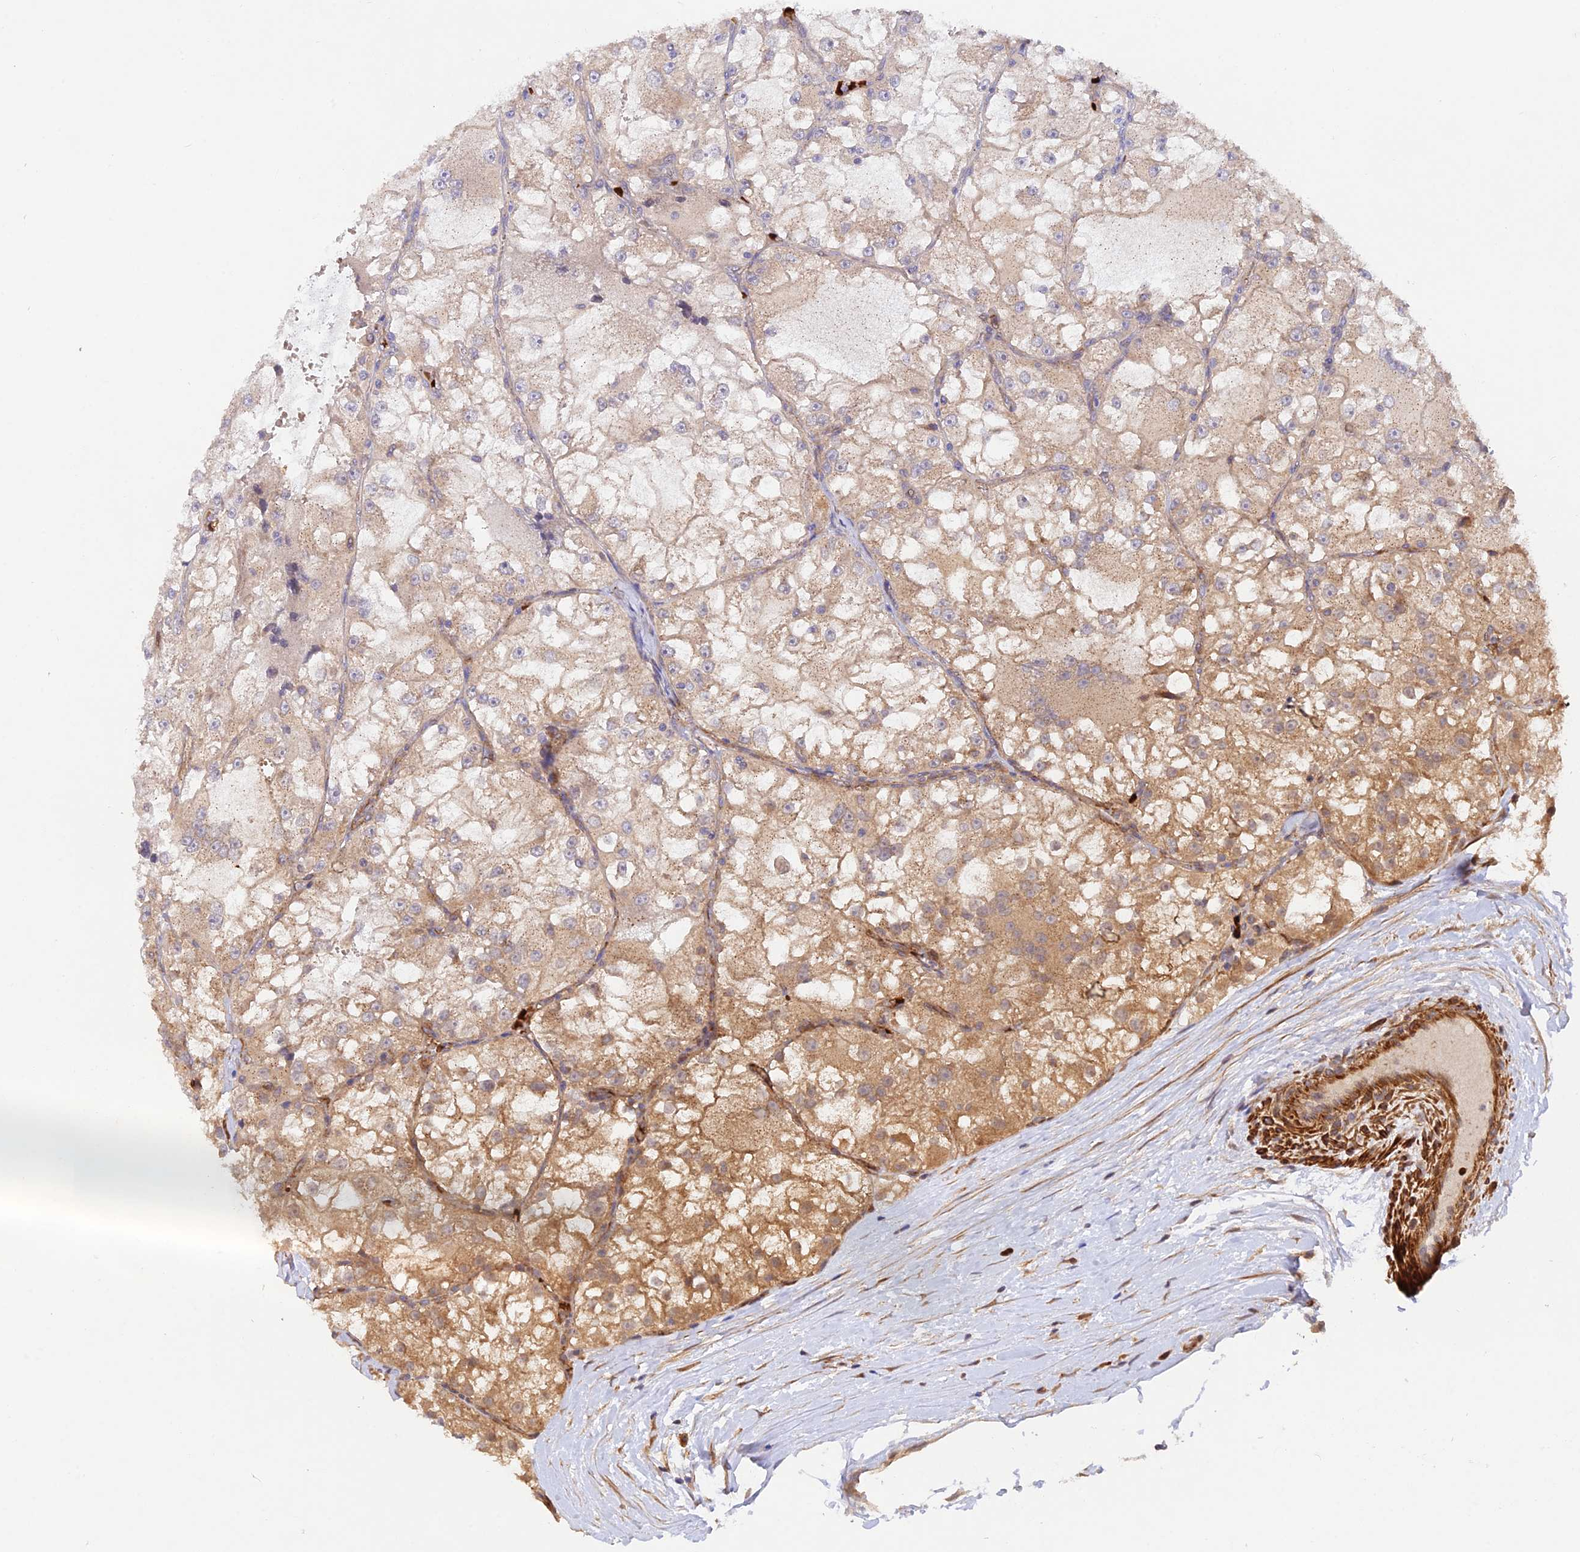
{"staining": {"intensity": "moderate", "quantity": "<25%", "location": "cytoplasmic/membranous"}, "tissue": "renal cancer", "cell_type": "Tumor cells", "image_type": "cancer", "snomed": [{"axis": "morphology", "description": "Adenocarcinoma, NOS"}, {"axis": "topography", "description": "Kidney"}], "caption": "Immunohistochemical staining of human renal cancer exhibits low levels of moderate cytoplasmic/membranous expression in about <25% of tumor cells.", "gene": "WDFY4", "patient": {"sex": "female", "age": 72}}